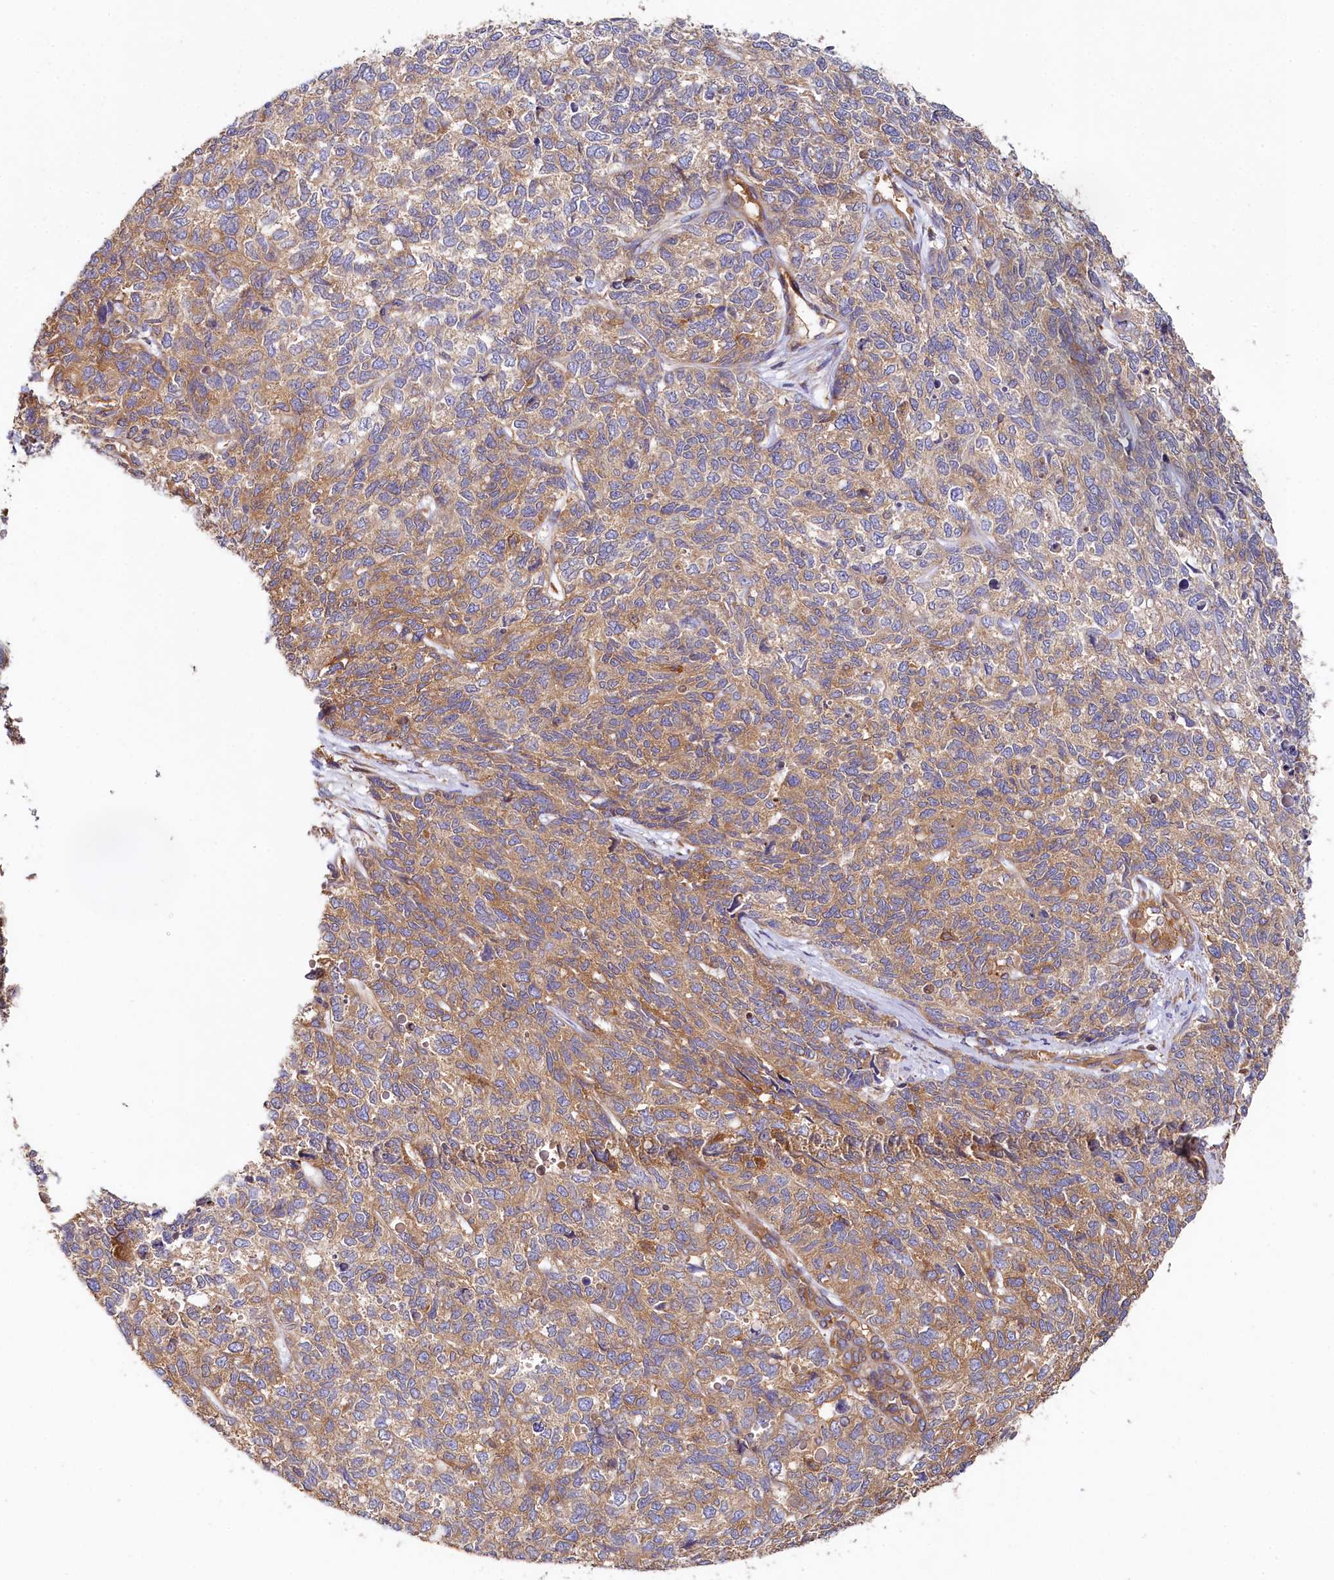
{"staining": {"intensity": "moderate", "quantity": ">75%", "location": "cytoplasmic/membranous"}, "tissue": "cervical cancer", "cell_type": "Tumor cells", "image_type": "cancer", "snomed": [{"axis": "morphology", "description": "Squamous cell carcinoma, NOS"}, {"axis": "topography", "description": "Cervix"}], "caption": "Tumor cells reveal medium levels of moderate cytoplasmic/membranous positivity in approximately >75% of cells in human cervical squamous cell carcinoma. The protein of interest is shown in brown color, while the nuclei are stained blue.", "gene": "PPIP5K1", "patient": {"sex": "female", "age": 63}}